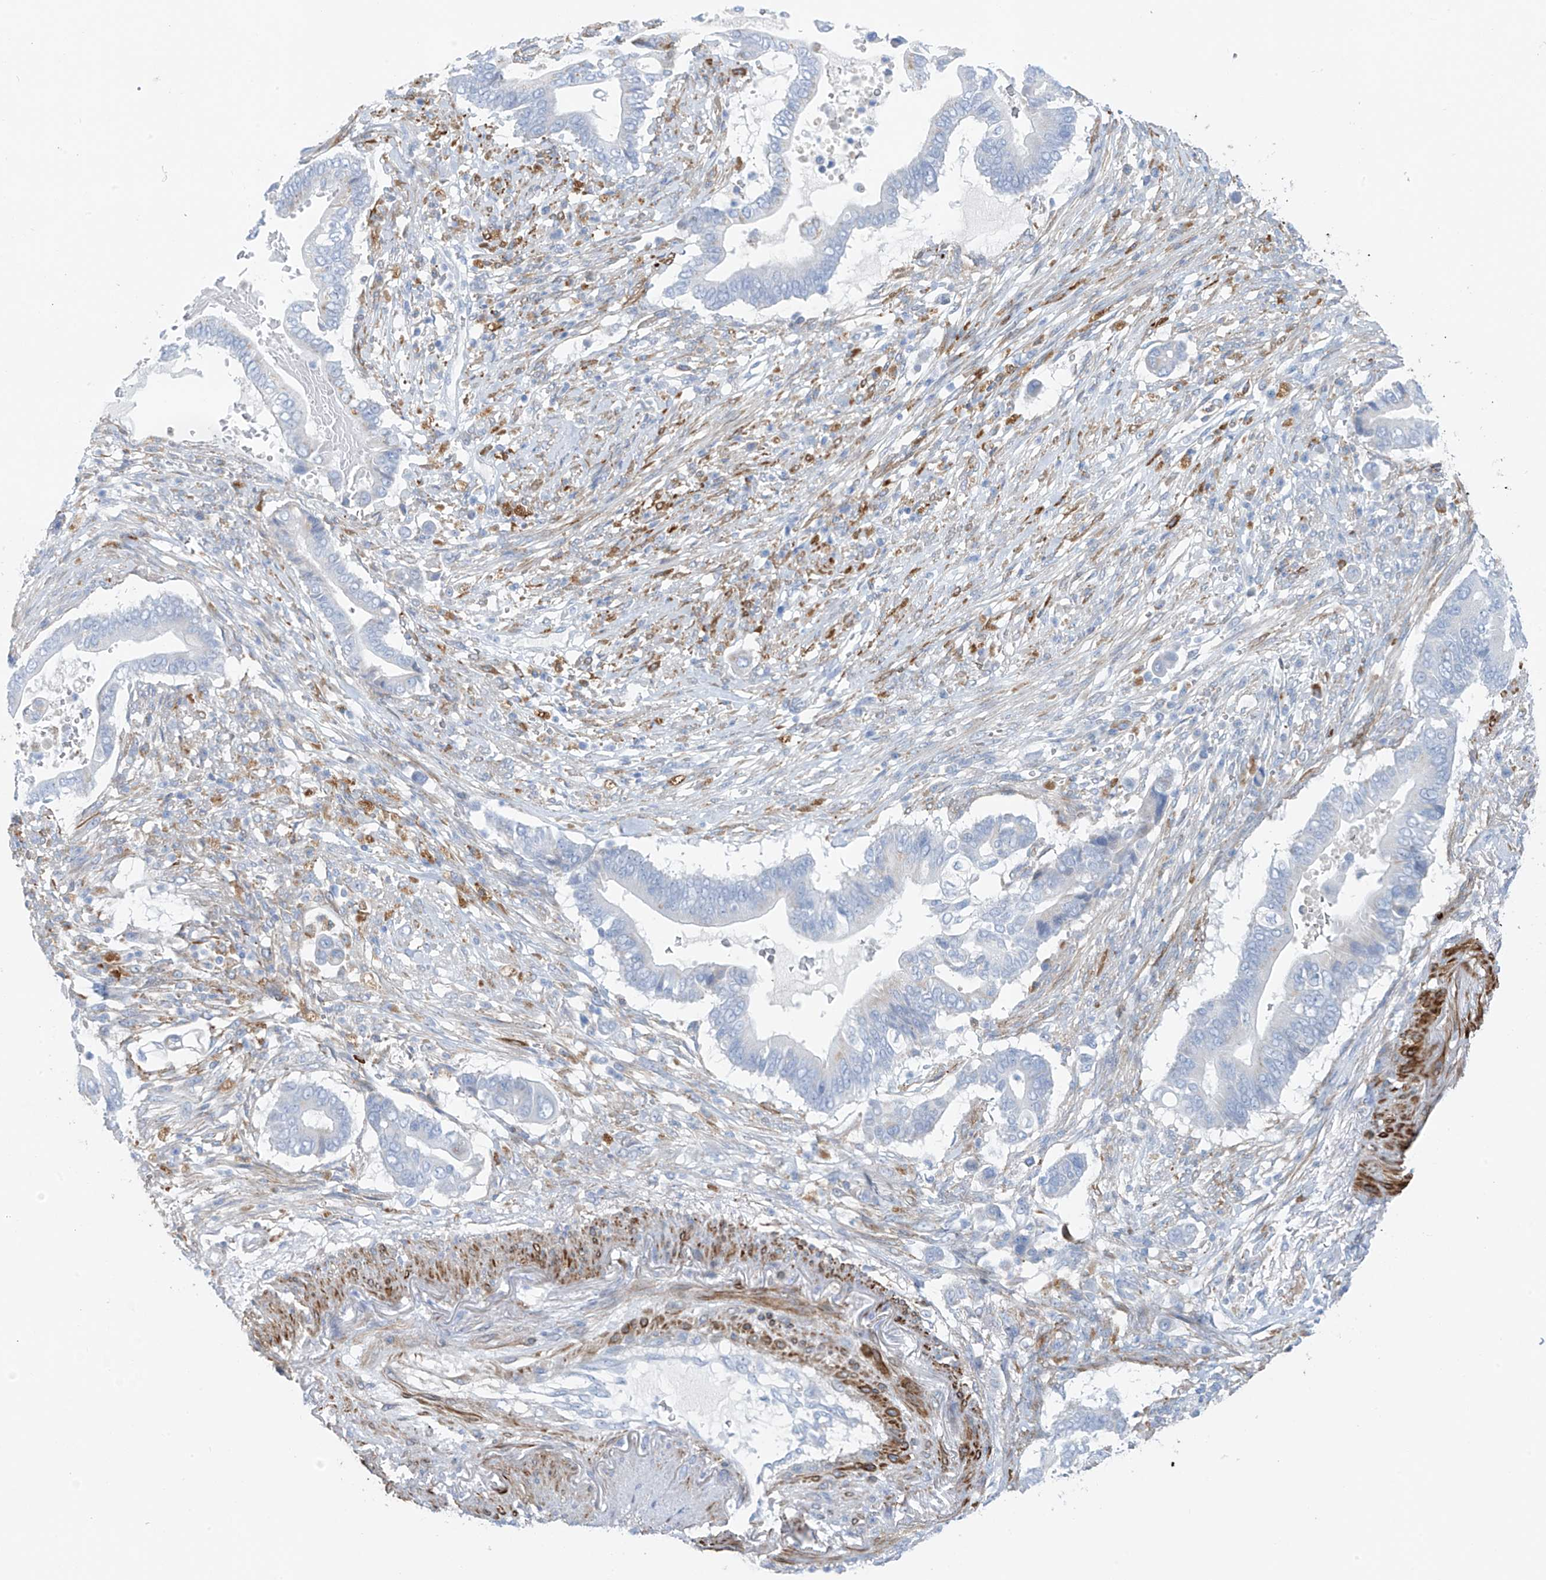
{"staining": {"intensity": "negative", "quantity": "none", "location": "none"}, "tissue": "pancreatic cancer", "cell_type": "Tumor cells", "image_type": "cancer", "snomed": [{"axis": "morphology", "description": "Adenocarcinoma, NOS"}, {"axis": "topography", "description": "Pancreas"}], "caption": "A high-resolution photomicrograph shows IHC staining of adenocarcinoma (pancreatic), which shows no significant positivity in tumor cells.", "gene": "GLMP", "patient": {"sex": "male", "age": 68}}